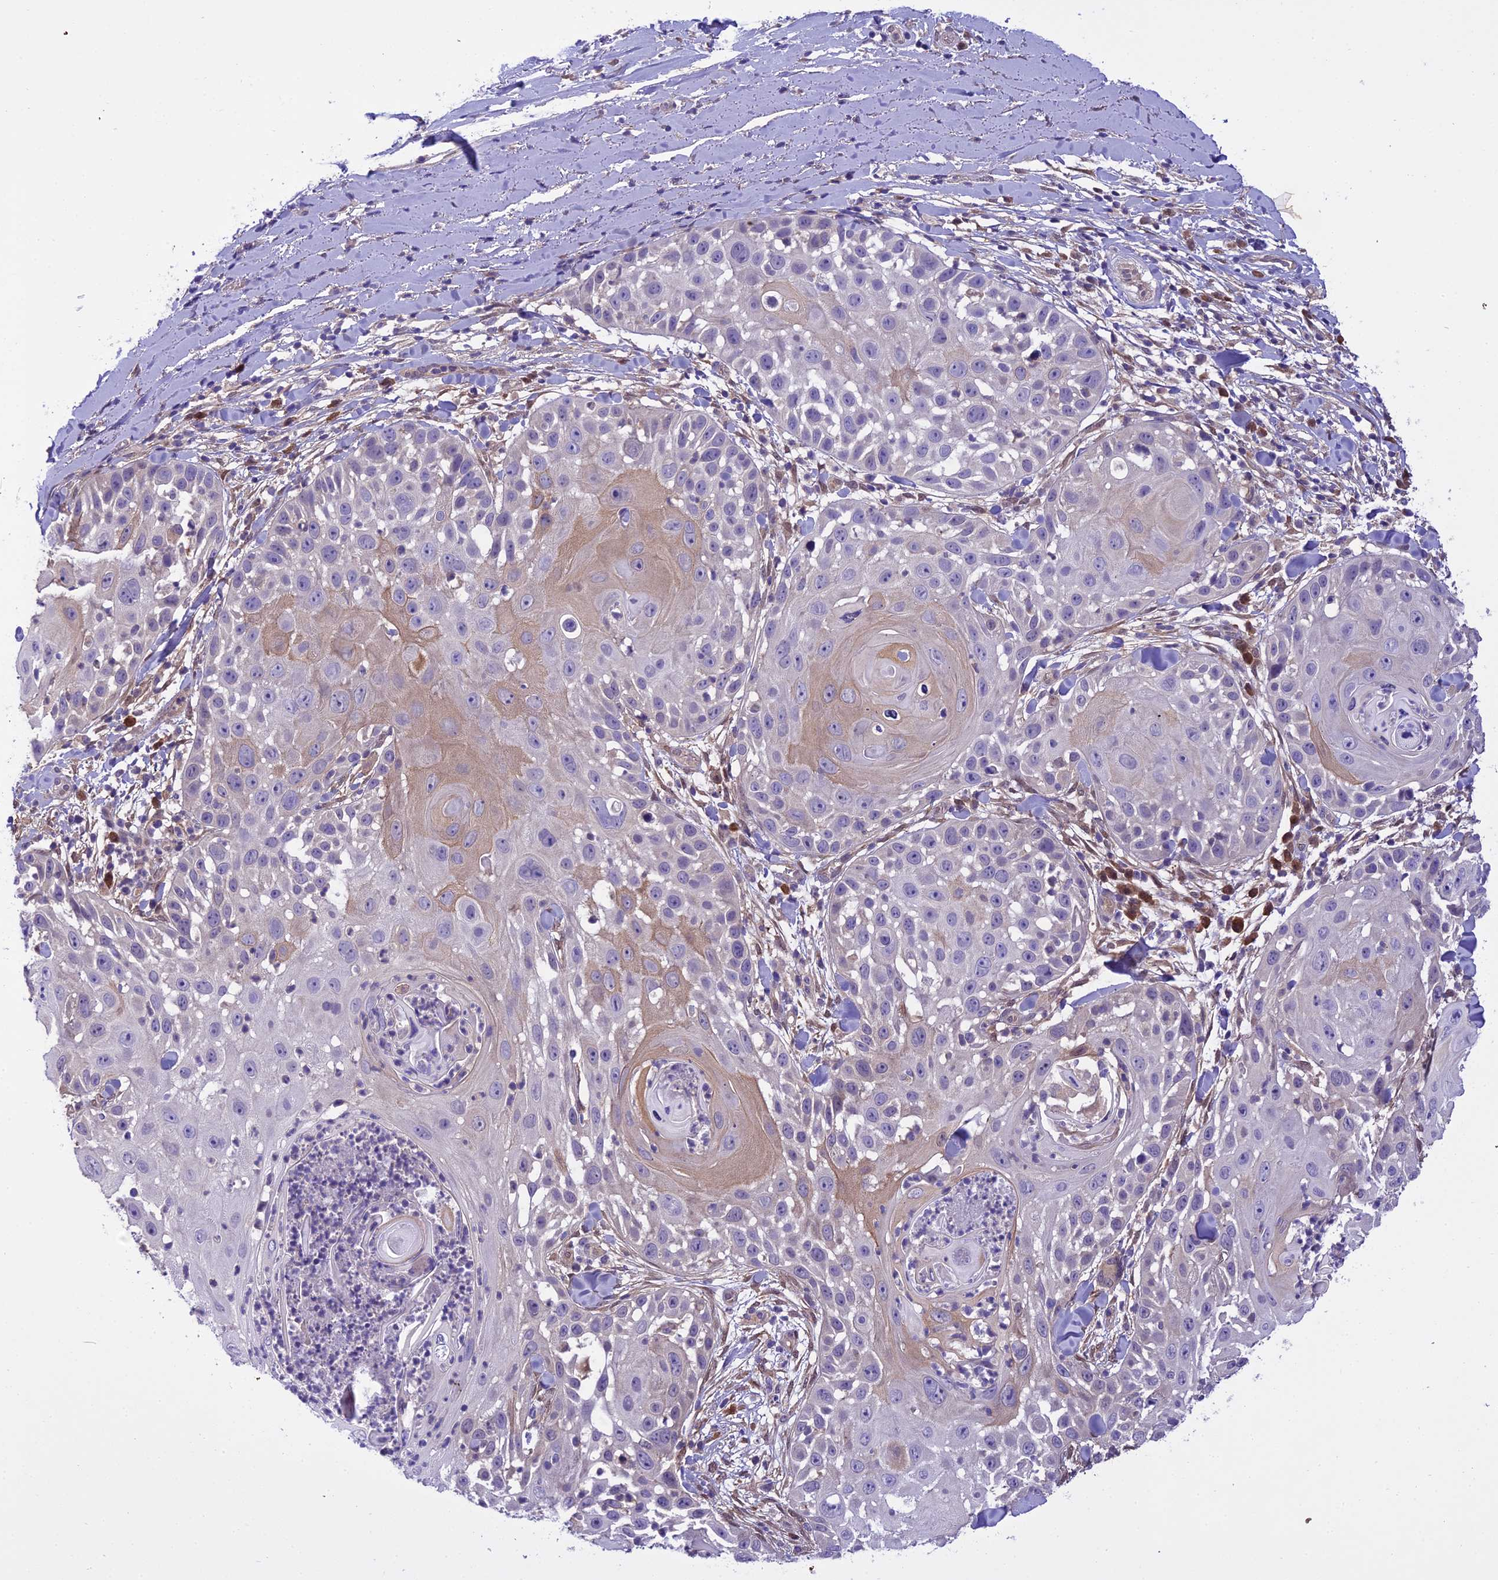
{"staining": {"intensity": "weak", "quantity": "<25%", "location": "cytoplasmic/membranous"}, "tissue": "skin cancer", "cell_type": "Tumor cells", "image_type": "cancer", "snomed": [{"axis": "morphology", "description": "Squamous cell carcinoma, NOS"}, {"axis": "topography", "description": "Skin"}], "caption": "Human skin squamous cell carcinoma stained for a protein using IHC displays no positivity in tumor cells.", "gene": "BORCS6", "patient": {"sex": "female", "age": 44}}